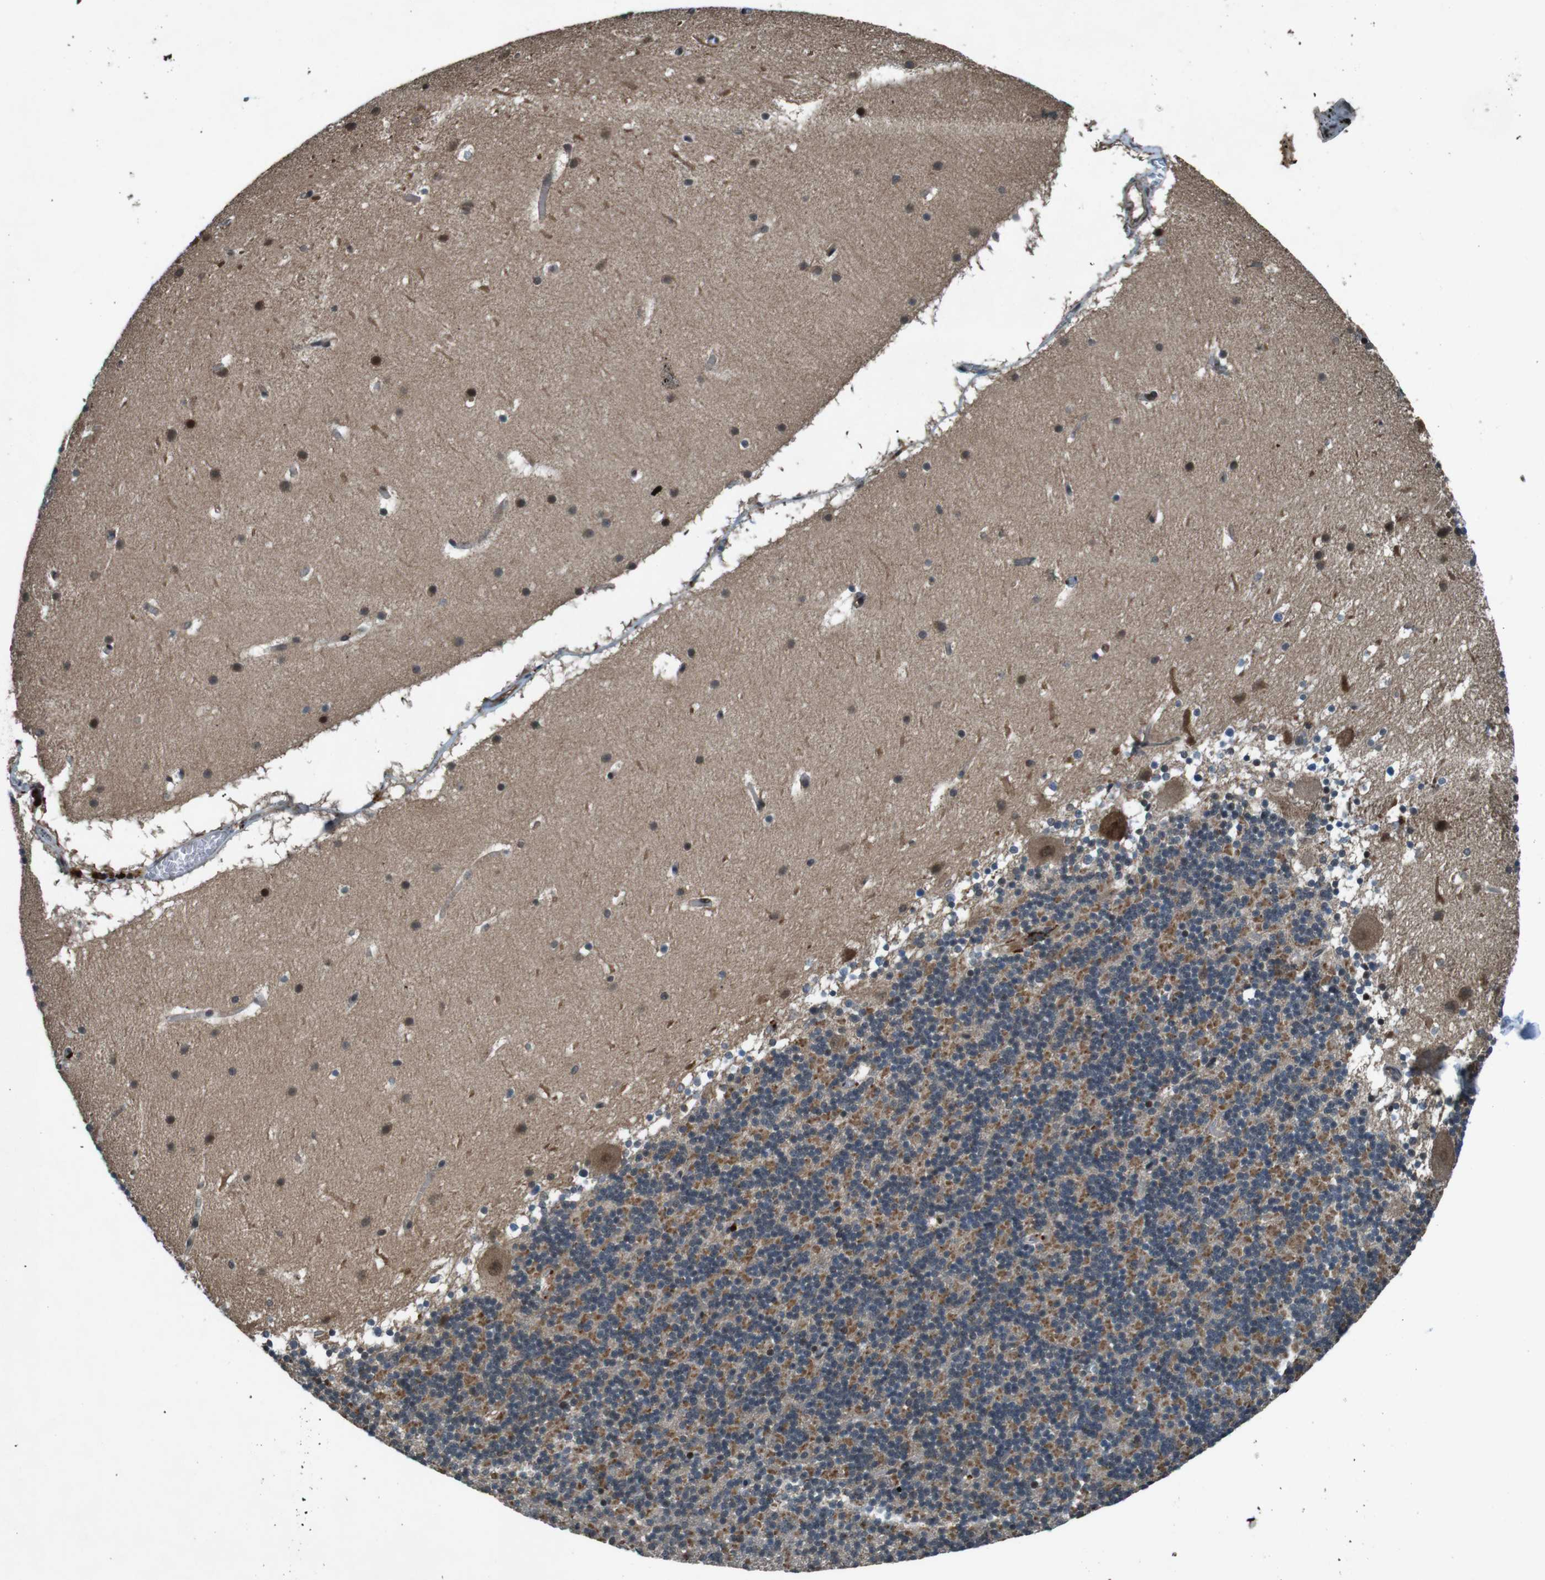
{"staining": {"intensity": "moderate", "quantity": "25%-75%", "location": "cytoplasmic/membranous"}, "tissue": "cerebellum", "cell_type": "Cells in granular layer", "image_type": "normal", "snomed": [{"axis": "morphology", "description": "Normal tissue, NOS"}, {"axis": "topography", "description": "Cerebellum"}], "caption": "Immunohistochemical staining of normal cerebellum exhibits 25%-75% levels of moderate cytoplasmic/membranous protein expression in about 25%-75% of cells in granular layer. (DAB (3,3'-diaminobenzidine) IHC with brightfield microscopy, high magnification).", "gene": "SOCS1", "patient": {"sex": "male", "age": 45}}